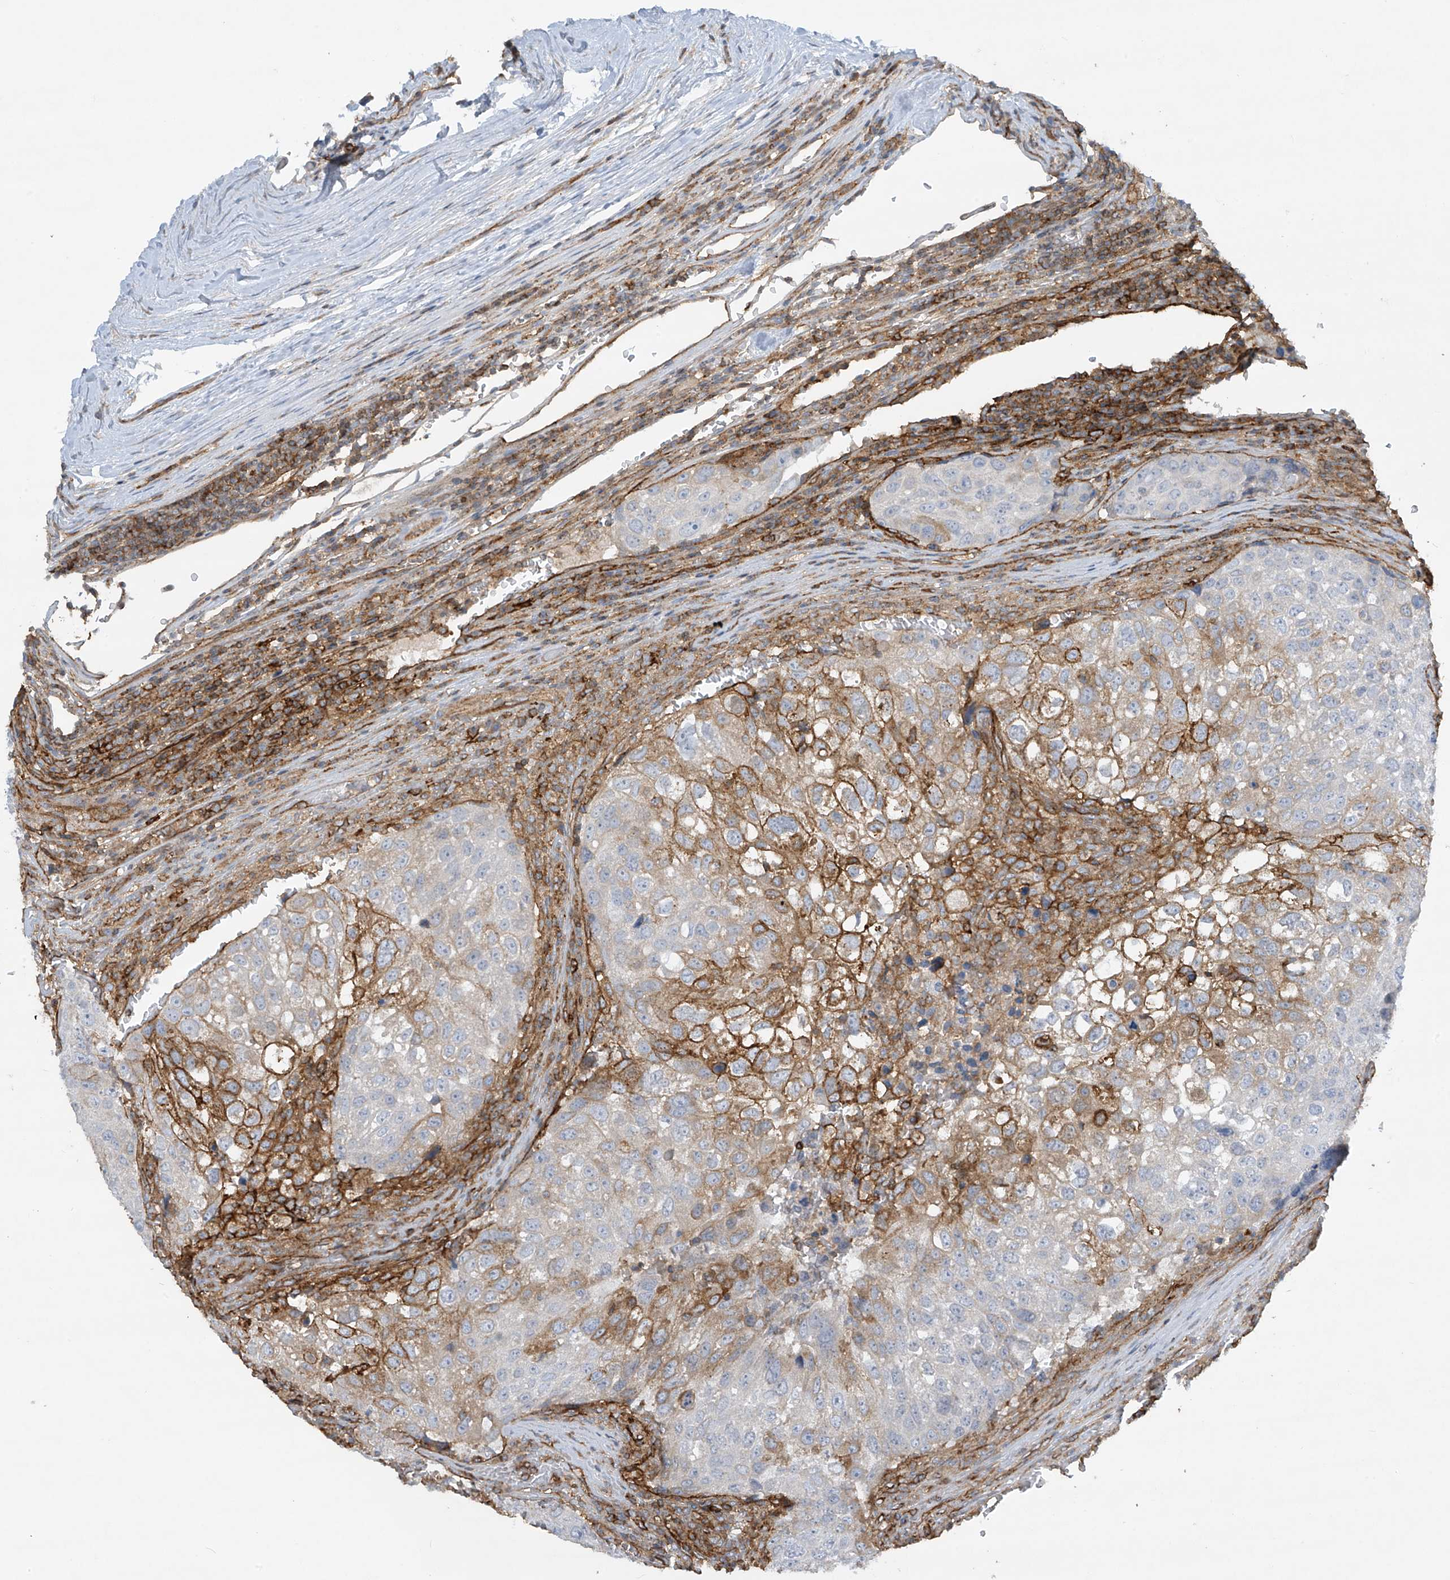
{"staining": {"intensity": "strong", "quantity": "<25%", "location": "cytoplasmic/membranous"}, "tissue": "urothelial cancer", "cell_type": "Tumor cells", "image_type": "cancer", "snomed": [{"axis": "morphology", "description": "Urothelial carcinoma, High grade"}, {"axis": "topography", "description": "Lymph node"}, {"axis": "topography", "description": "Urinary bladder"}], "caption": "The photomicrograph demonstrates a brown stain indicating the presence of a protein in the cytoplasmic/membranous of tumor cells in urothelial carcinoma (high-grade).", "gene": "HLA-E", "patient": {"sex": "male", "age": 51}}